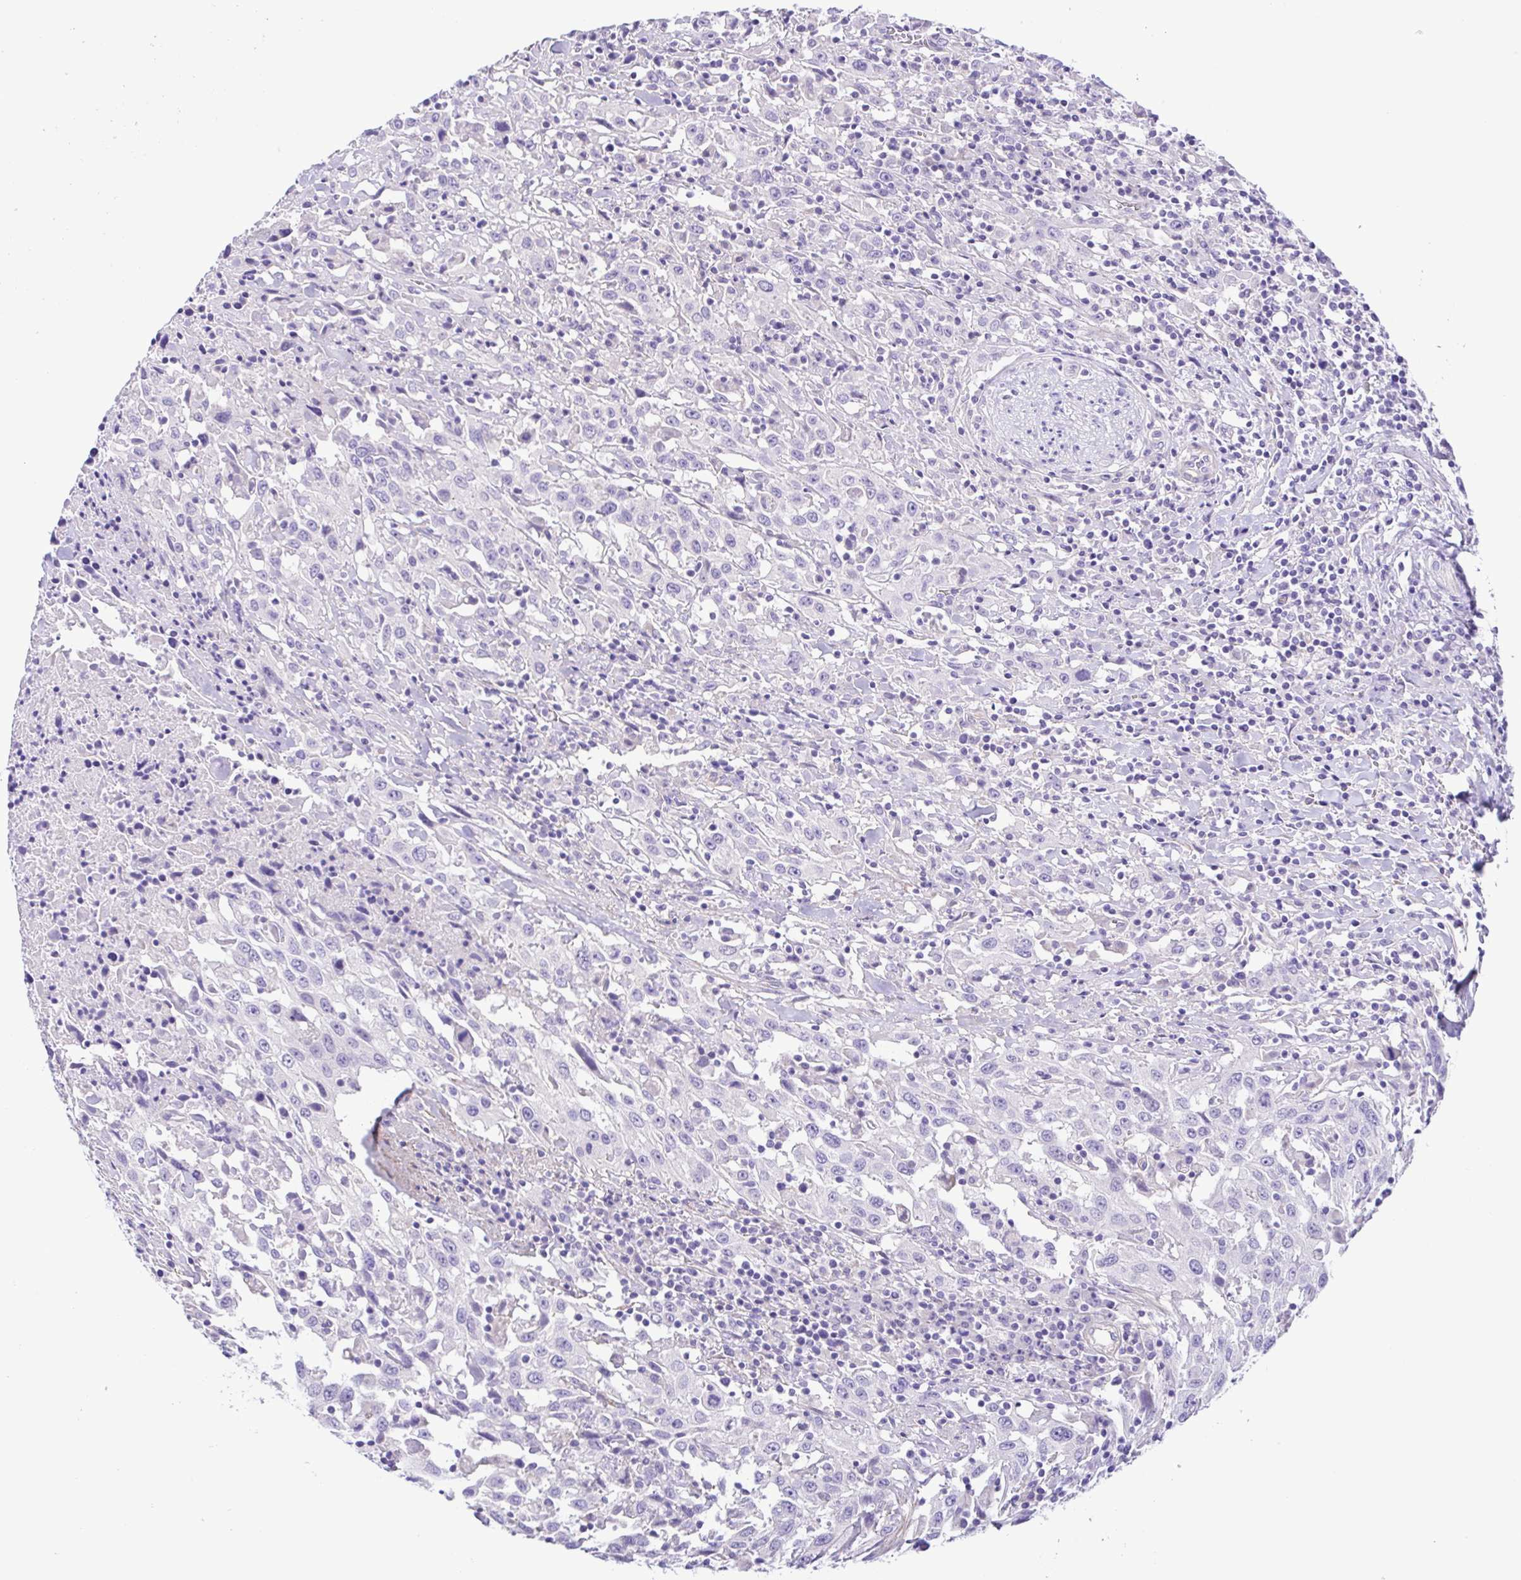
{"staining": {"intensity": "negative", "quantity": "none", "location": "none"}, "tissue": "urothelial cancer", "cell_type": "Tumor cells", "image_type": "cancer", "snomed": [{"axis": "morphology", "description": "Urothelial carcinoma, High grade"}, {"axis": "topography", "description": "Urinary bladder"}], "caption": "A photomicrograph of human urothelial cancer is negative for staining in tumor cells.", "gene": "ISM2", "patient": {"sex": "male", "age": 61}}